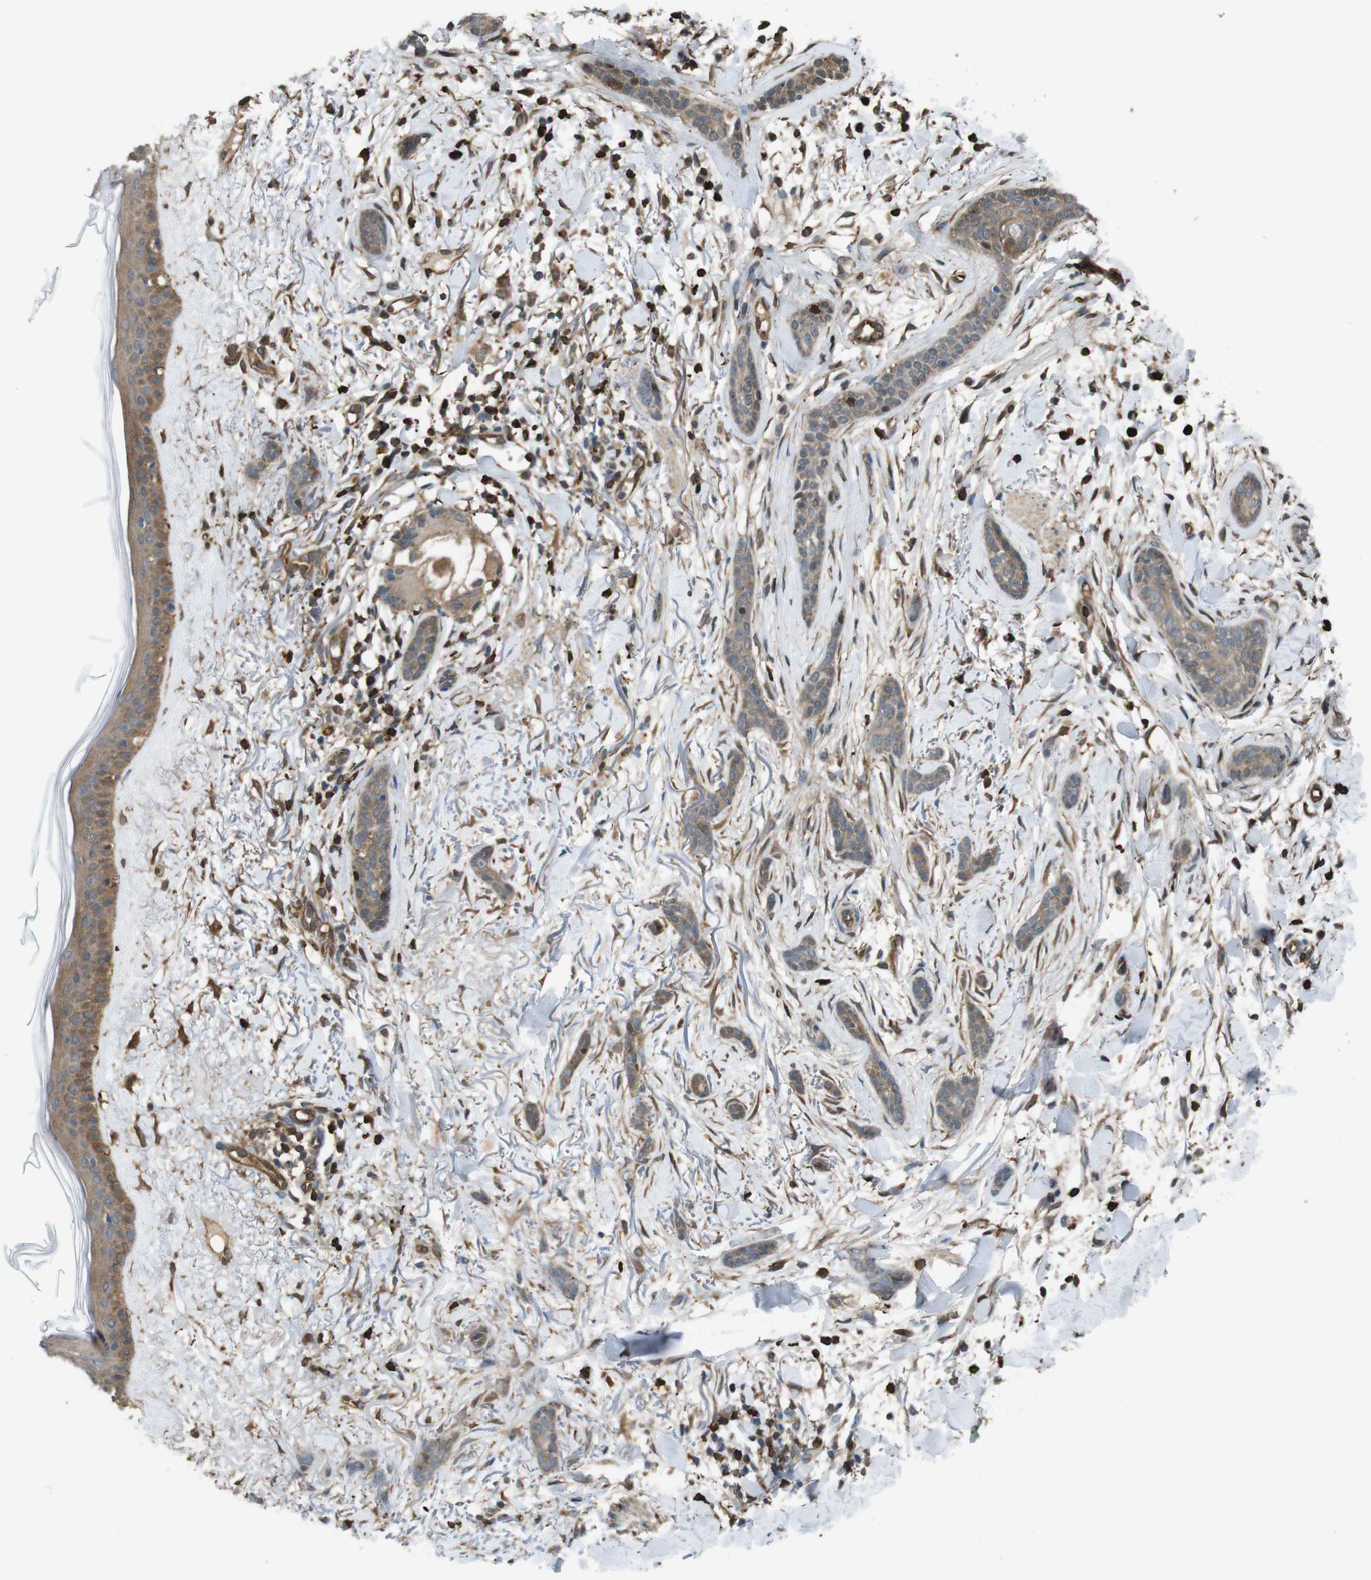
{"staining": {"intensity": "moderate", "quantity": ">75%", "location": "cytoplasmic/membranous"}, "tissue": "skin cancer", "cell_type": "Tumor cells", "image_type": "cancer", "snomed": [{"axis": "morphology", "description": "Basal cell carcinoma"}, {"axis": "morphology", "description": "Adnexal tumor, benign"}, {"axis": "topography", "description": "Skin"}], "caption": "DAB immunohistochemical staining of human skin cancer demonstrates moderate cytoplasmic/membranous protein expression in approximately >75% of tumor cells.", "gene": "ARHGDIA", "patient": {"sex": "female", "age": 42}}